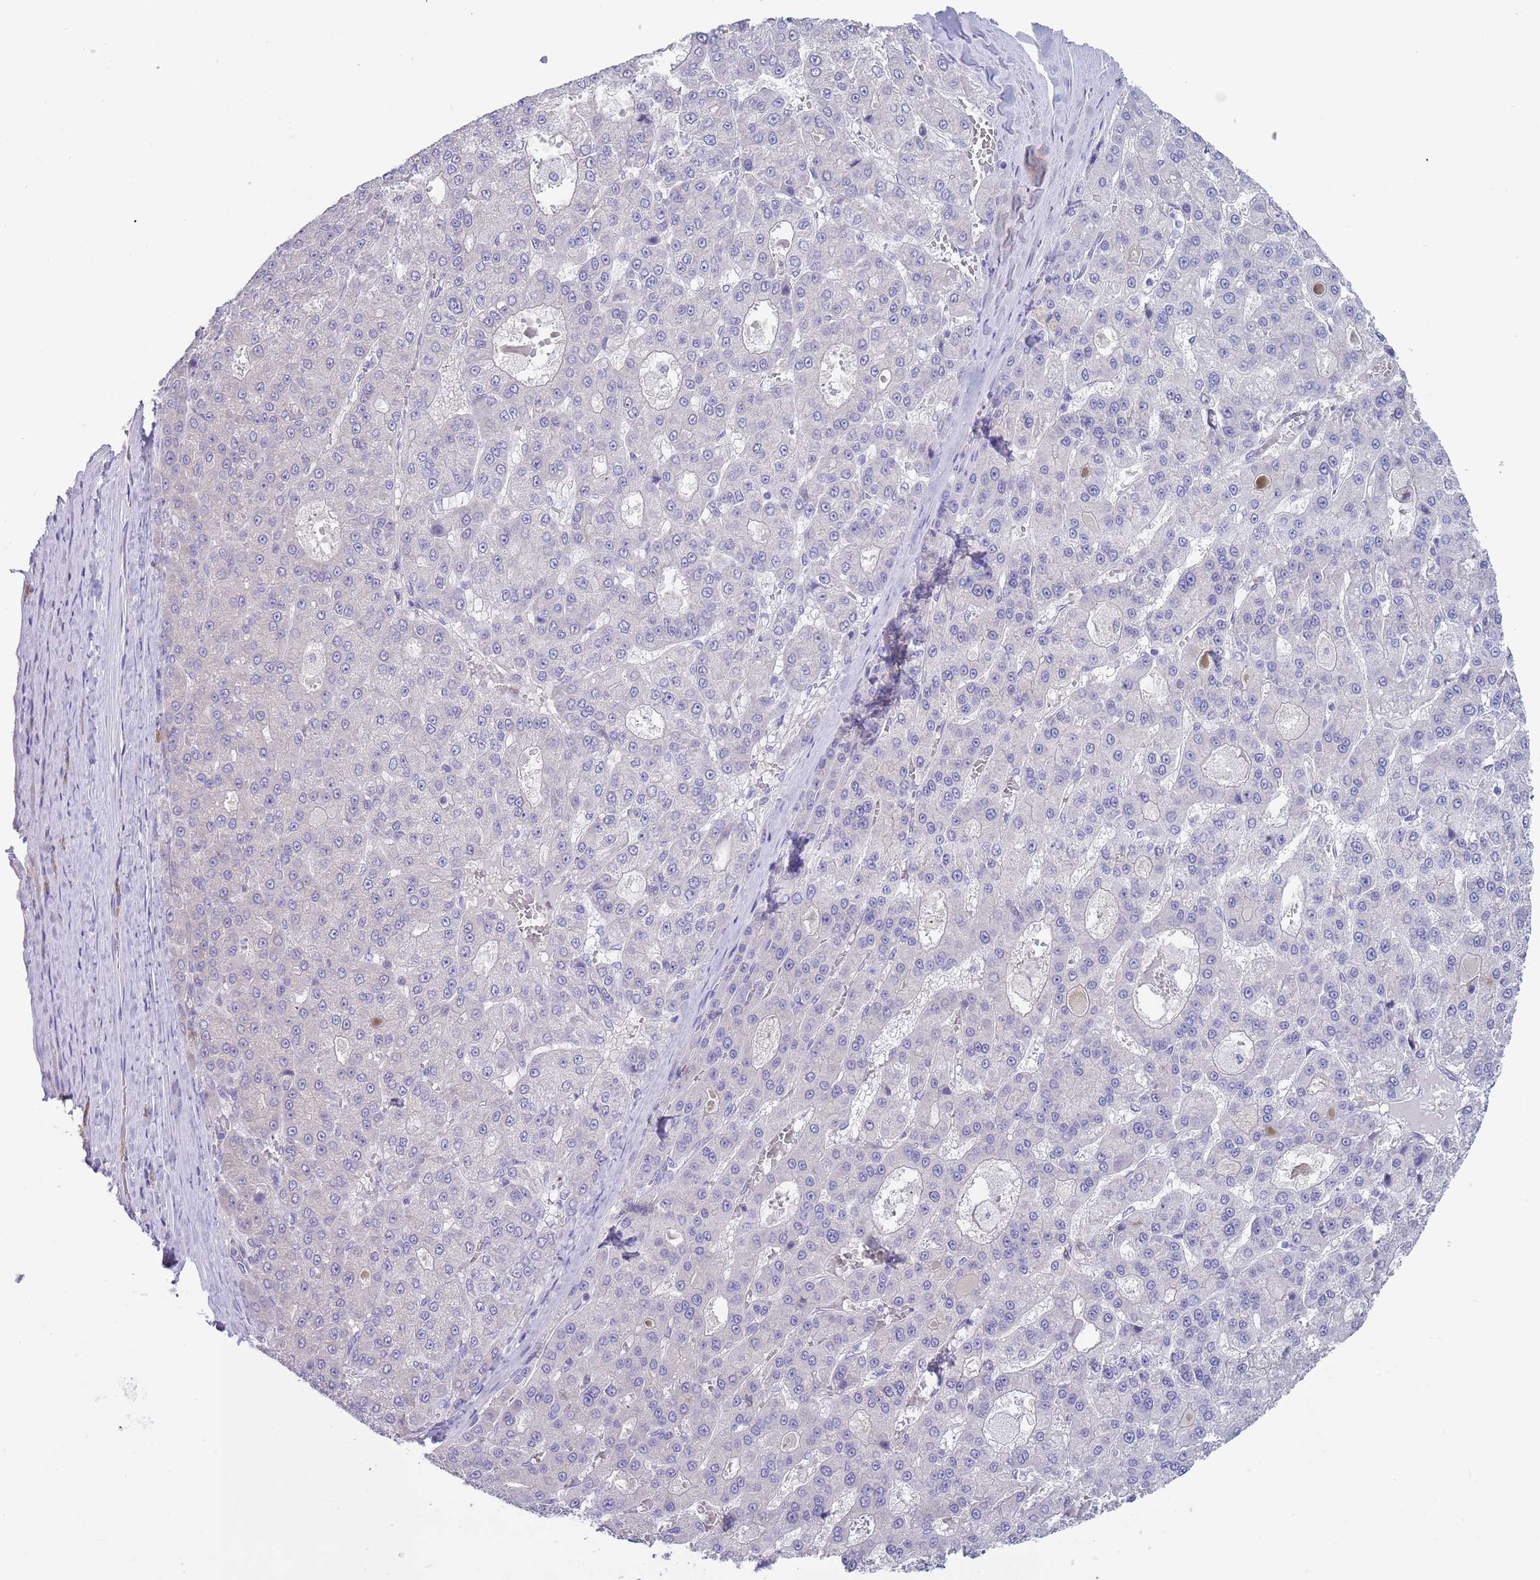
{"staining": {"intensity": "negative", "quantity": "none", "location": "none"}, "tissue": "liver cancer", "cell_type": "Tumor cells", "image_type": "cancer", "snomed": [{"axis": "morphology", "description": "Carcinoma, Hepatocellular, NOS"}, {"axis": "topography", "description": "Liver"}], "caption": "The micrograph demonstrates no significant expression in tumor cells of hepatocellular carcinoma (liver).", "gene": "TYW1", "patient": {"sex": "male", "age": 70}}